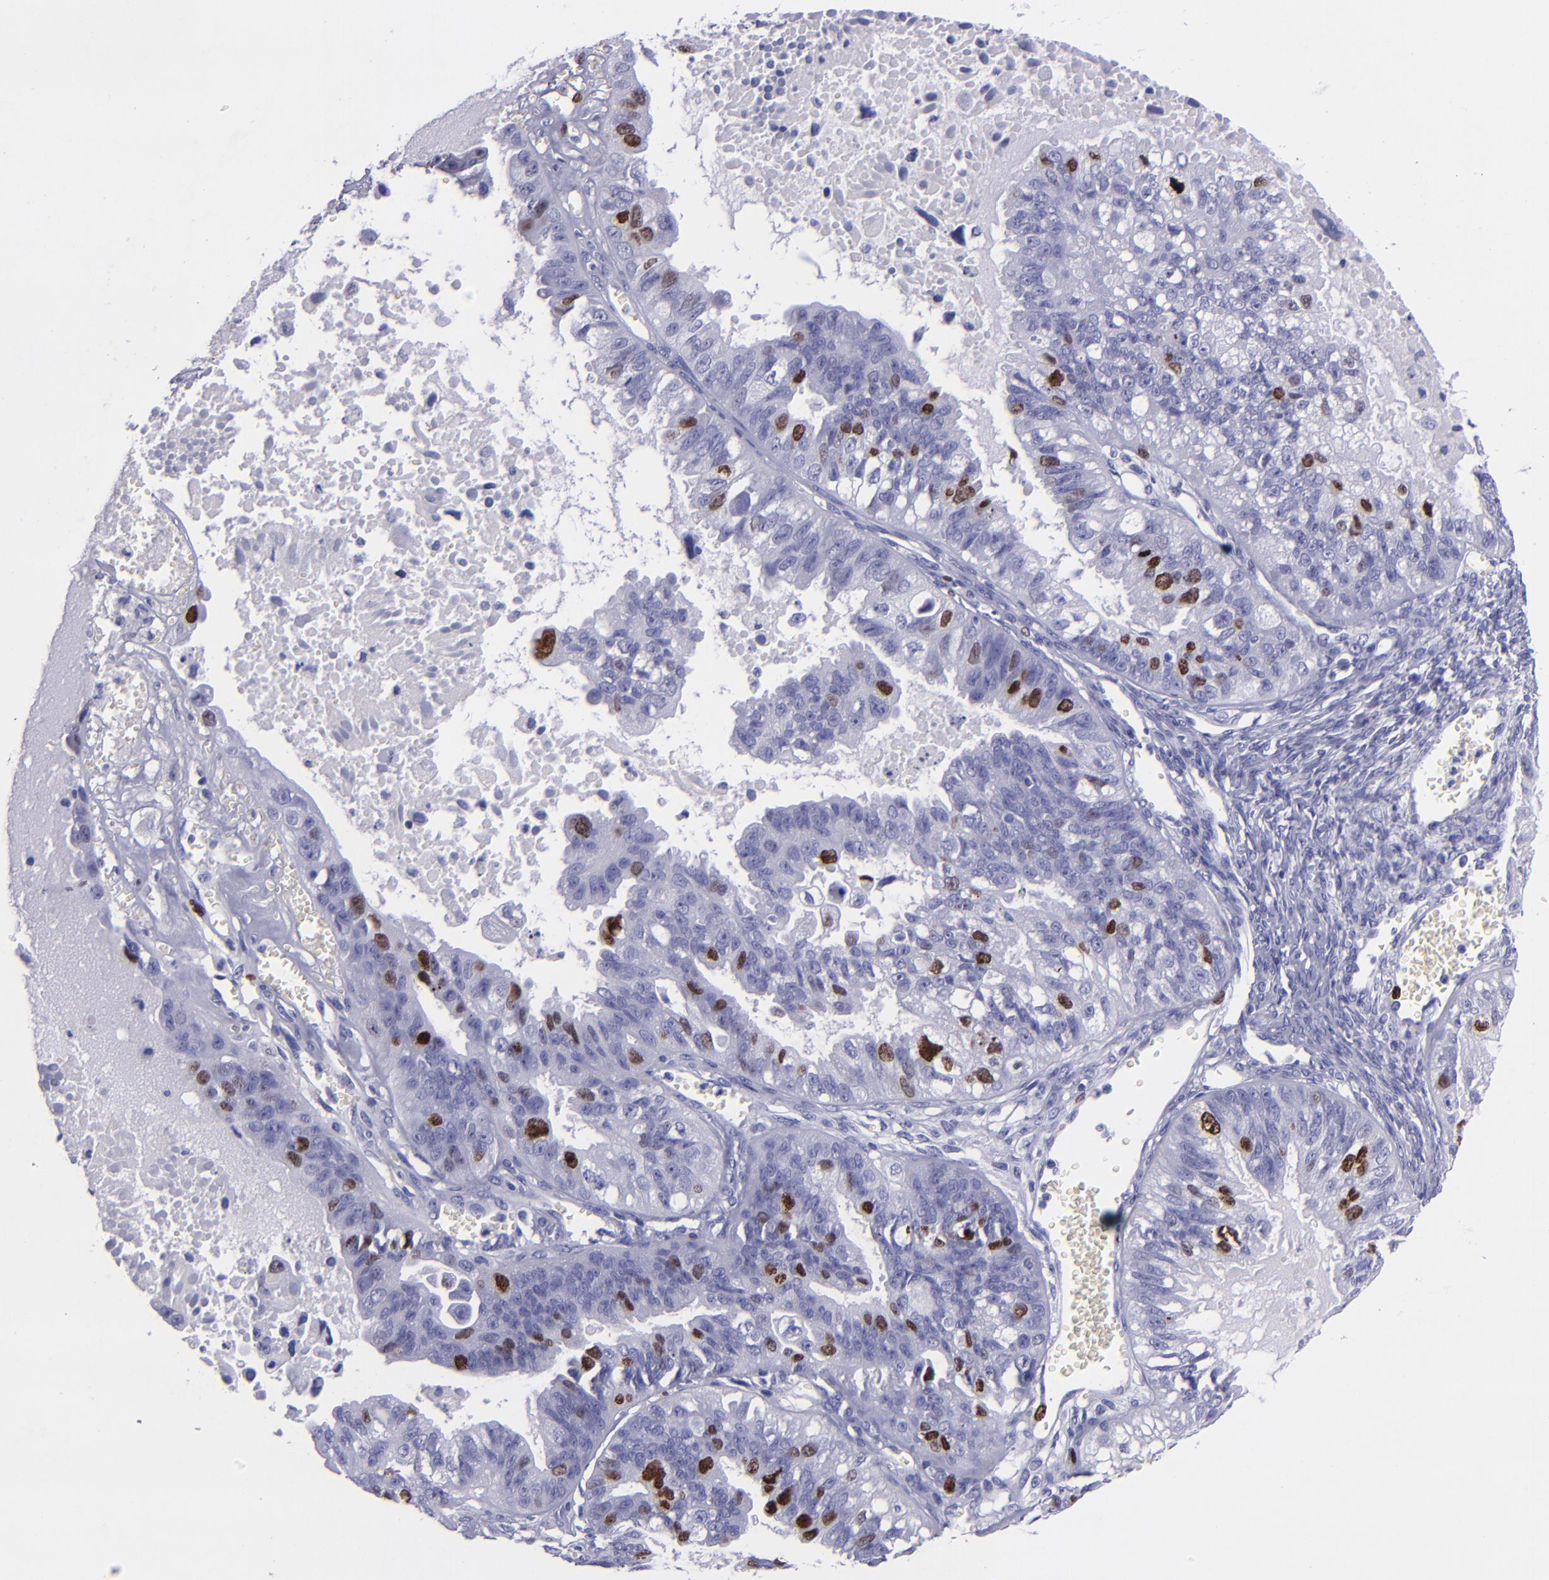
{"staining": {"intensity": "strong", "quantity": "<25%", "location": "nuclear"}, "tissue": "ovarian cancer", "cell_type": "Tumor cells", "image_type": "cancer", "snomed": [{"axis": "morphology", "description": "Carcinoma, endometroid"}, {"axis": "topography", "description": "Ovary"}], "caption": "A medium amount of strong nuclear positivity is appreciated in approximately <25% of tumor cells in ovarian cancer tissue. Using DAB (3,3'-diaminobenzidine) (brown) and hematoxylin (blue) stains, captured at high magnification using brightfield microscopy.", "gene": "TOP2A", "patient": {"sex": "female", "age": 85}}